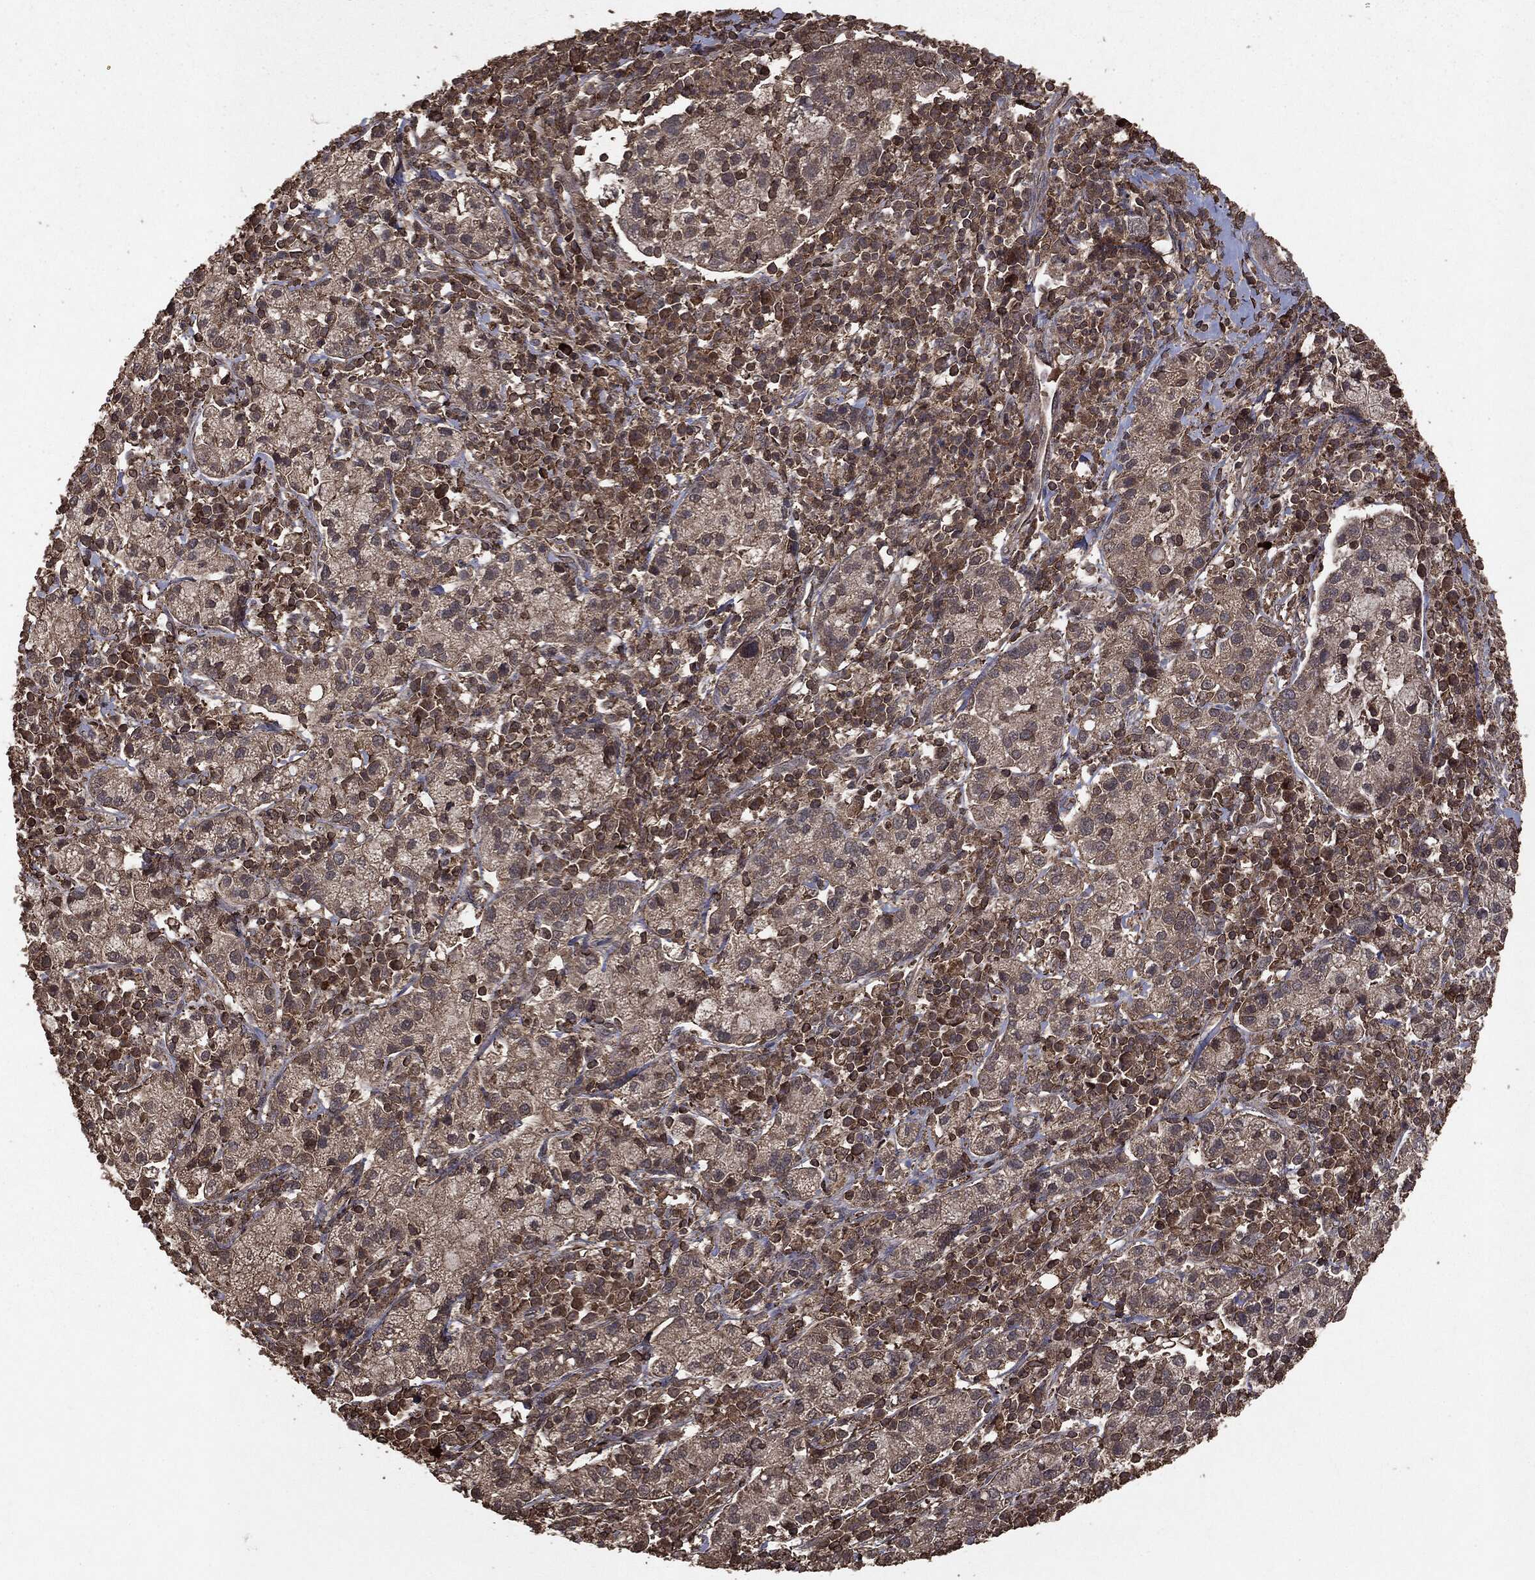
{"staining": {"intensity": "weak", "quantity": "25%-75%", "location": "cytoplasmic/membranous"}, "tissue": "cervical cancer", "cell_type": "Tumor cells", "image_type": "cancer", "snomed": [{"axis": "morphology", "description": "Normal tissue, NOS"}, {"axis": "morphology", "description": "Adenocarcinoma, NOS"}, {"axis": "topography", "description": "Cervix"}], "caption": "This micrograph displays immunohistochemistry staining of cervical adenocarcinoma, with low weak cytoplasmic/membranous expression in about 25%-75% of tumor cells.", "gene": "NME1", "patient": {"sex": "female", "age": 44}}